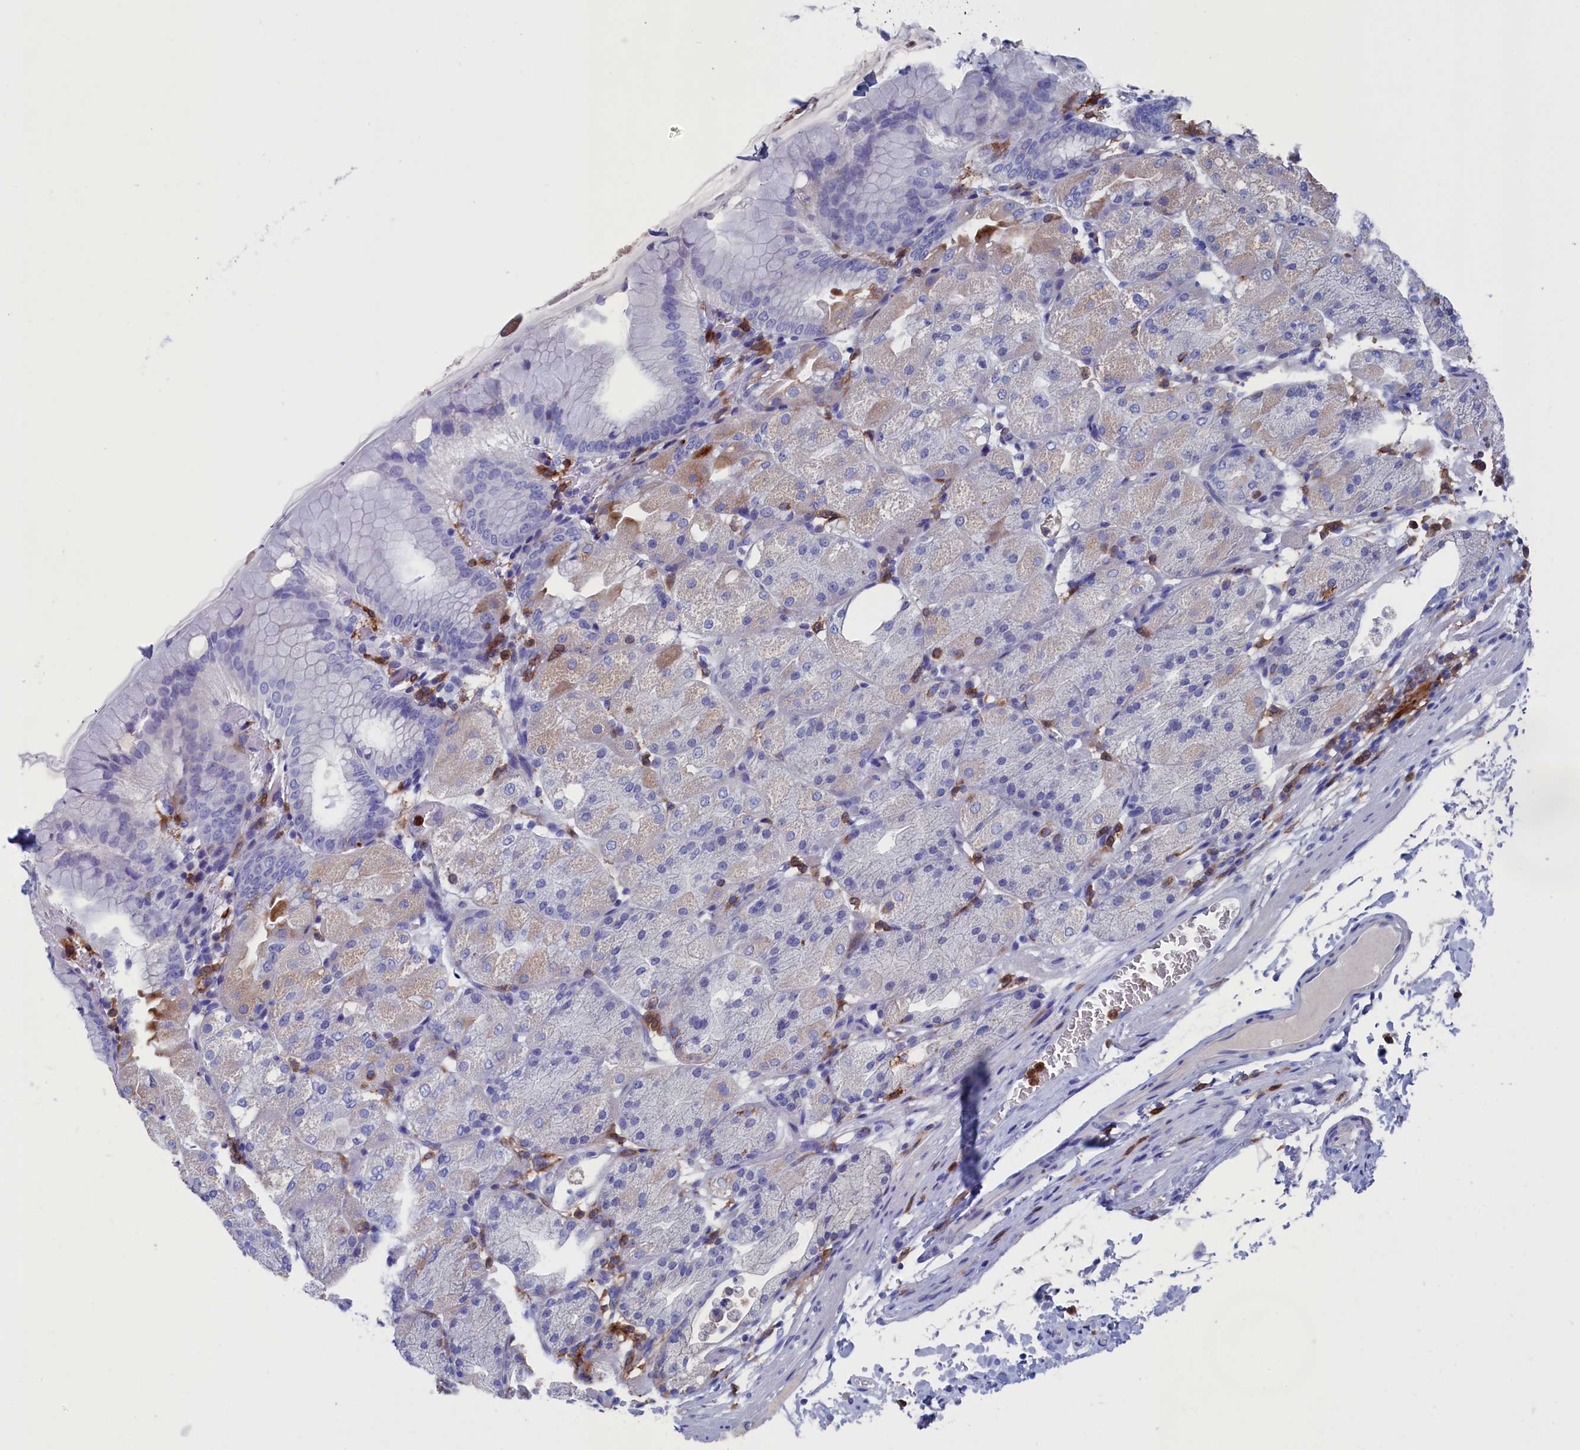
{"staining": {"intensity": "weak", "quantity": "<25%", "location": "cytoplasmic/membranous"}, "tissue": "stomach", "cell_type": "Glandular cells", "image_type": "normal", "snomed": [{"axis": "morphology", "description": "Normal tissue, NOS"}, {"axis": "topography", "description": "Stomach, upper"}, {"axis": "topography", "description": "Stomach, lower"}], "caption": "A histopathology image of human stomach is negative for staining in glandular cells. Brightfield microscopy of IHC stained with DAB (3,3'-diaminobenzidine) (brown) and hematoxylin (blue), captured at high magnification.", "gene": "TYROBP", "patient": {"sex": "male", "age": 62}}